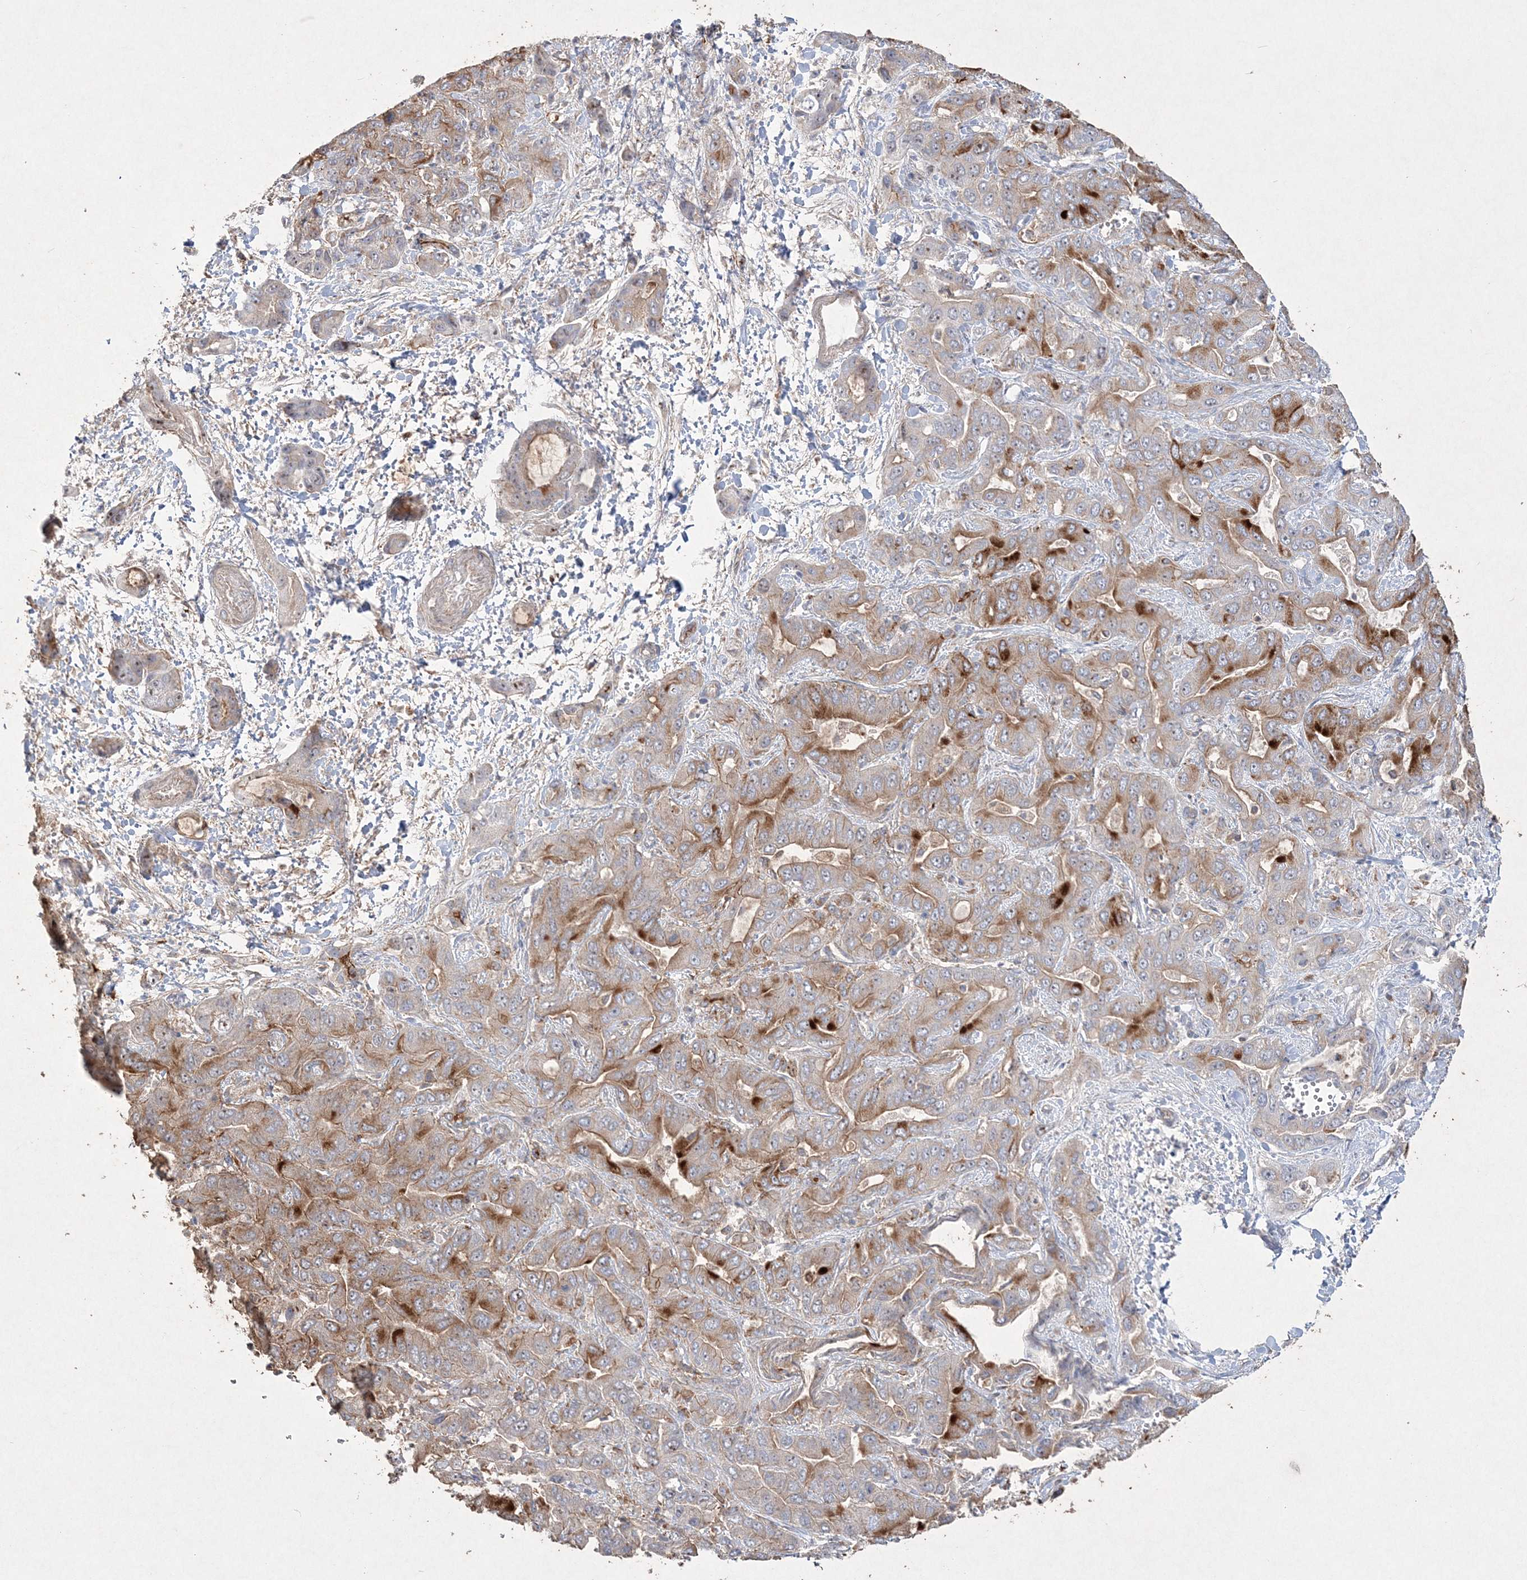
{"staining": {"intensity": "strong", "quantity": "25%-75%", "location": "cytoplasmic/membranous"}, "tissue": "liver cancer", "cell_type": "Tumor cells", "image_type": "cancer", "snomed": [{"axis": "morphology", "description": "Cholangiocarcinoma"}, {"axis": "topography", "description": "Liver"}], "caption": "This micrograph shows immunohistochemistry (IHC) staining of cholangiocarcinoma (liver), with high strong cytoplasmic/membranous positivity in about 25%-75% of tumor cells.", "gene": "TTC7A", "patient": {"sex": "female", "age": 52}}